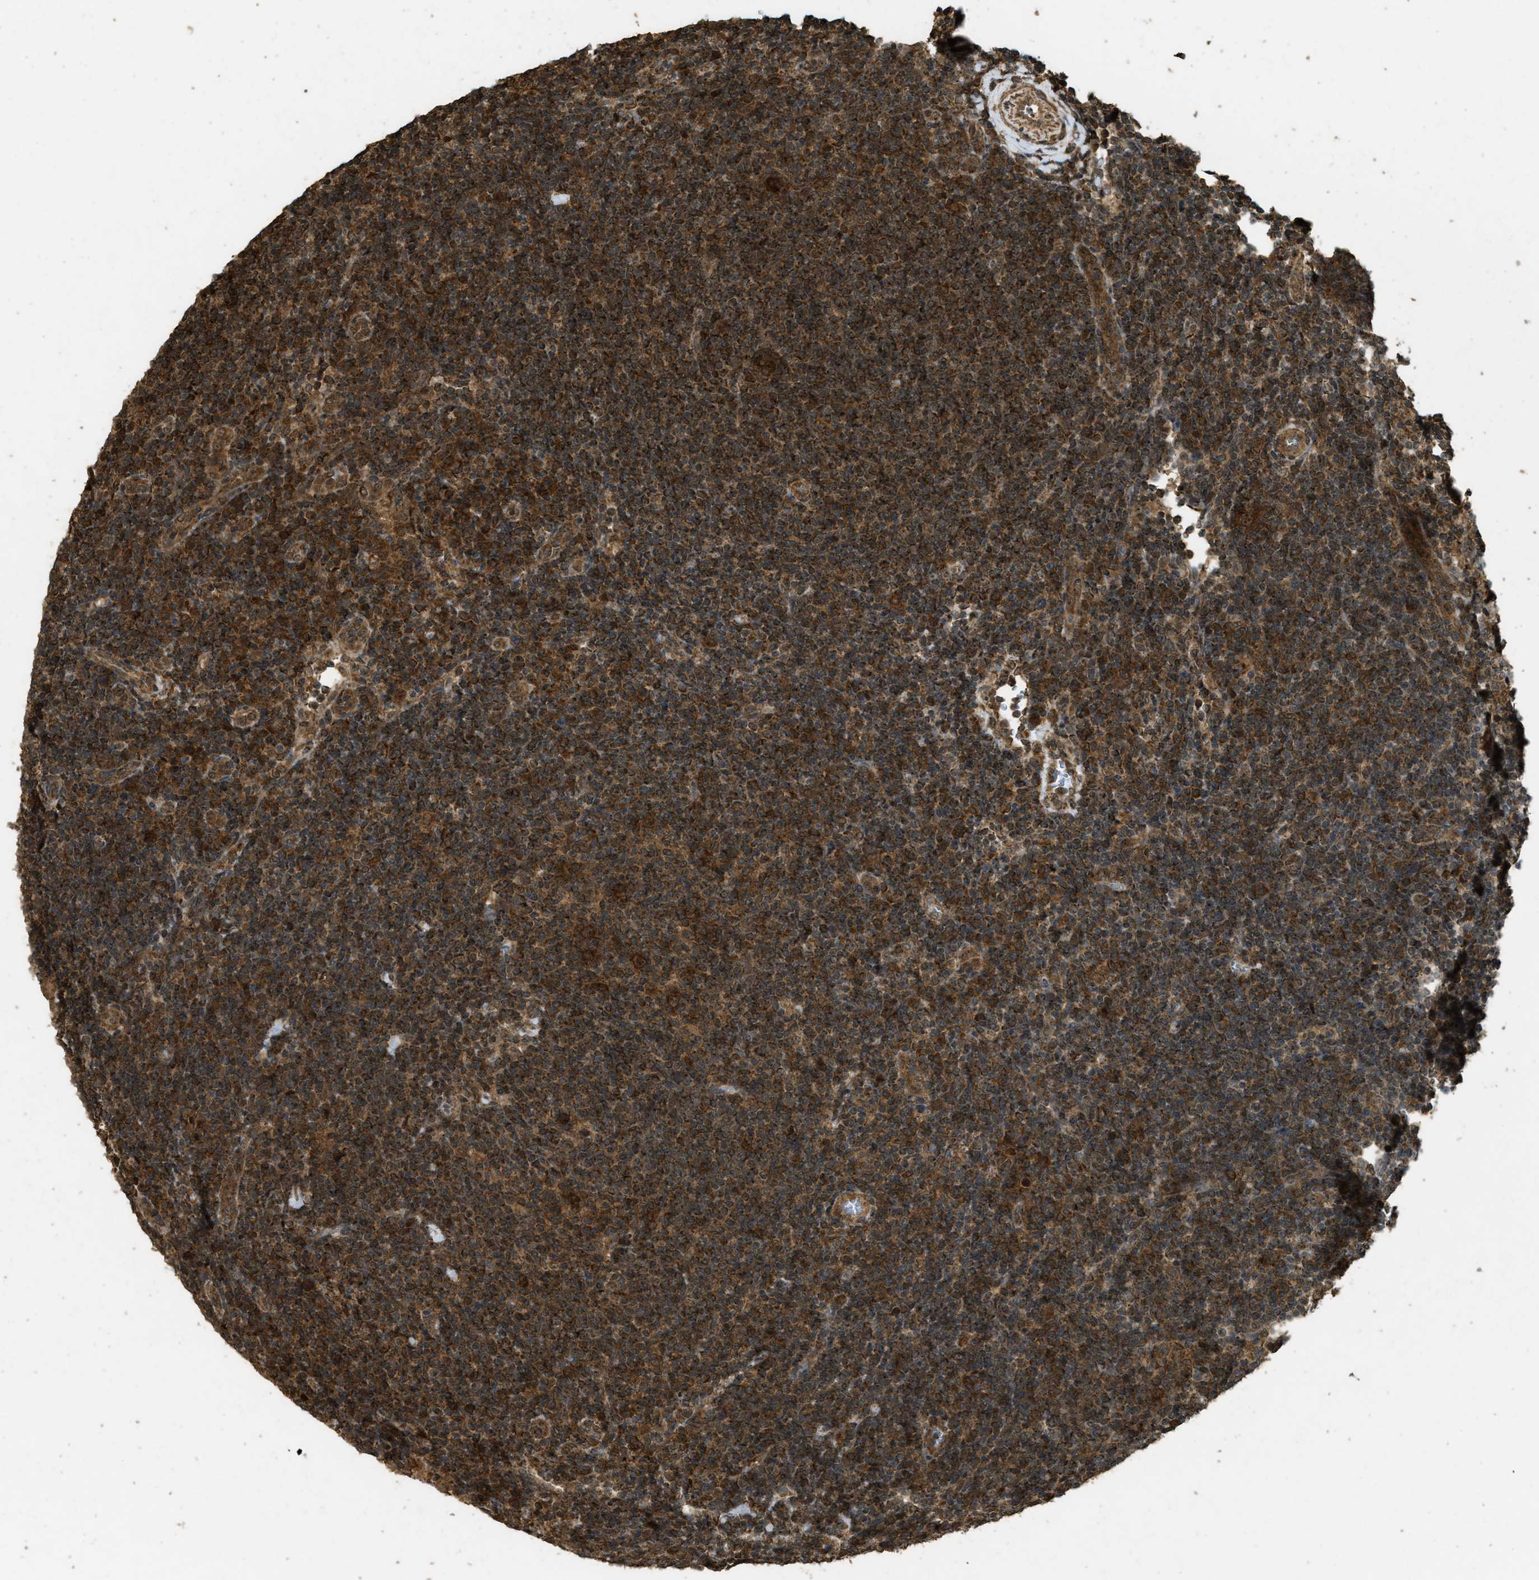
{"staining": {"intensity": "strong", "quantity": ">75%", "location": "cytoplasmic/membranous"}, "tissue": "lymphoma", "cell_type": "Tumor cells", "image_type": "cancer", "snomed": [{"axis": "morphology", "description": "Hodgkin's disease, NOS"}, {"axis": "topography", "description": "Lymph node"}], "caption": "Tumor cells reveal high levels of strong cytoplasmic/membranous staining in about >75% of cells in human Hodgkin's disease.", "gene": "CTPS1", "patient": {"sex": "female", "age": 57}}